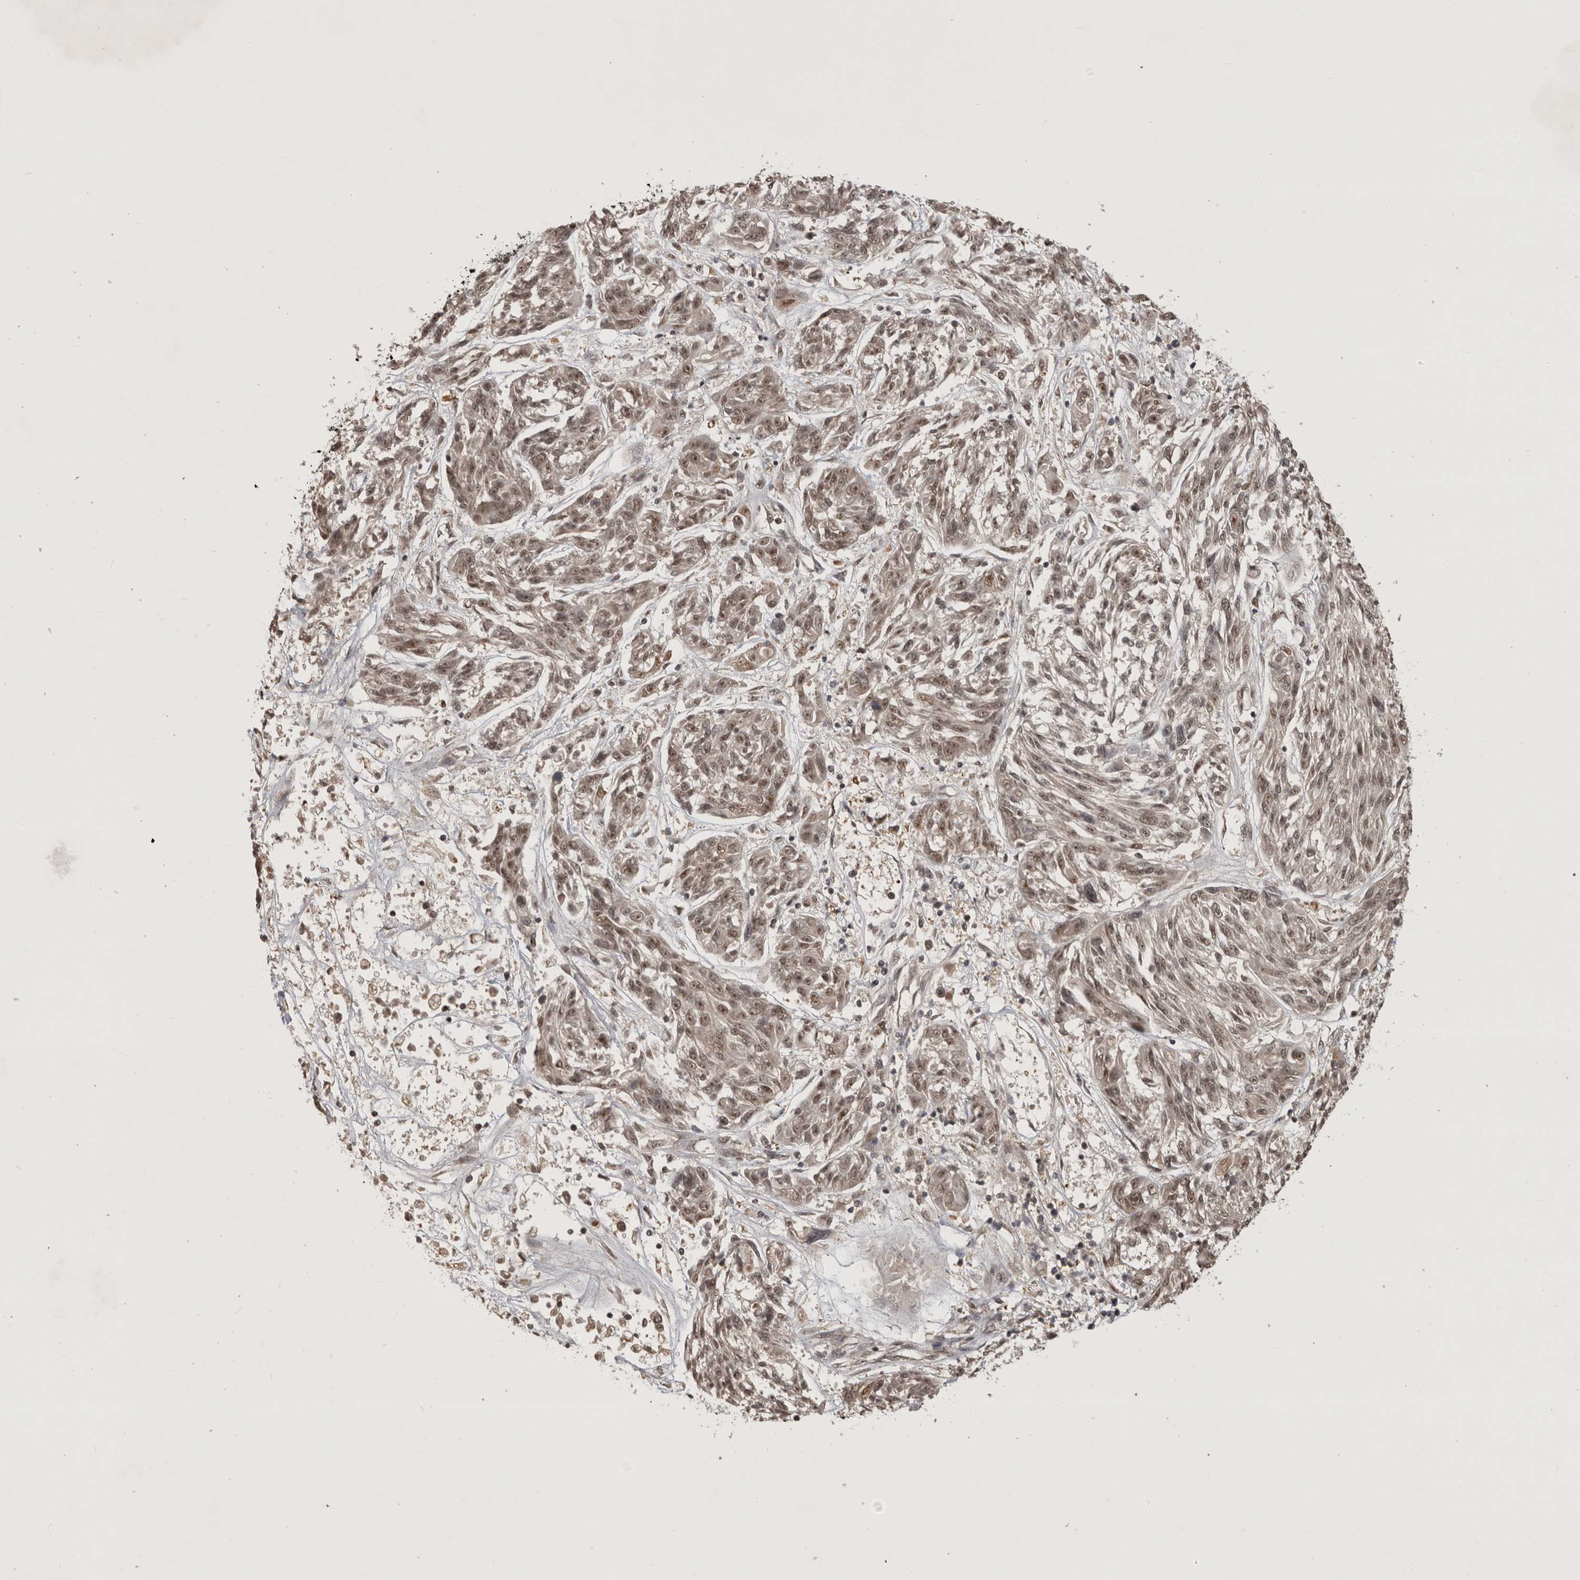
{"staining": {"intensity": "weak", "quantity": ">75%", "location": "nuclear"}, "tissue": "melanoma", "cell_type": "Tumor cells", "image_type": "cancer", "snomed": [{"axis": "morphology", "description": "Malignant melanoma, NOS"}, {"axis": "topography", "description": "Skin"}], "caption": "Melanoma tissue displays weak nuclear staining in approximately >75% of tumor cells", "gene": "CBLL1", "patient": {"sex": "male", "age": 53}}